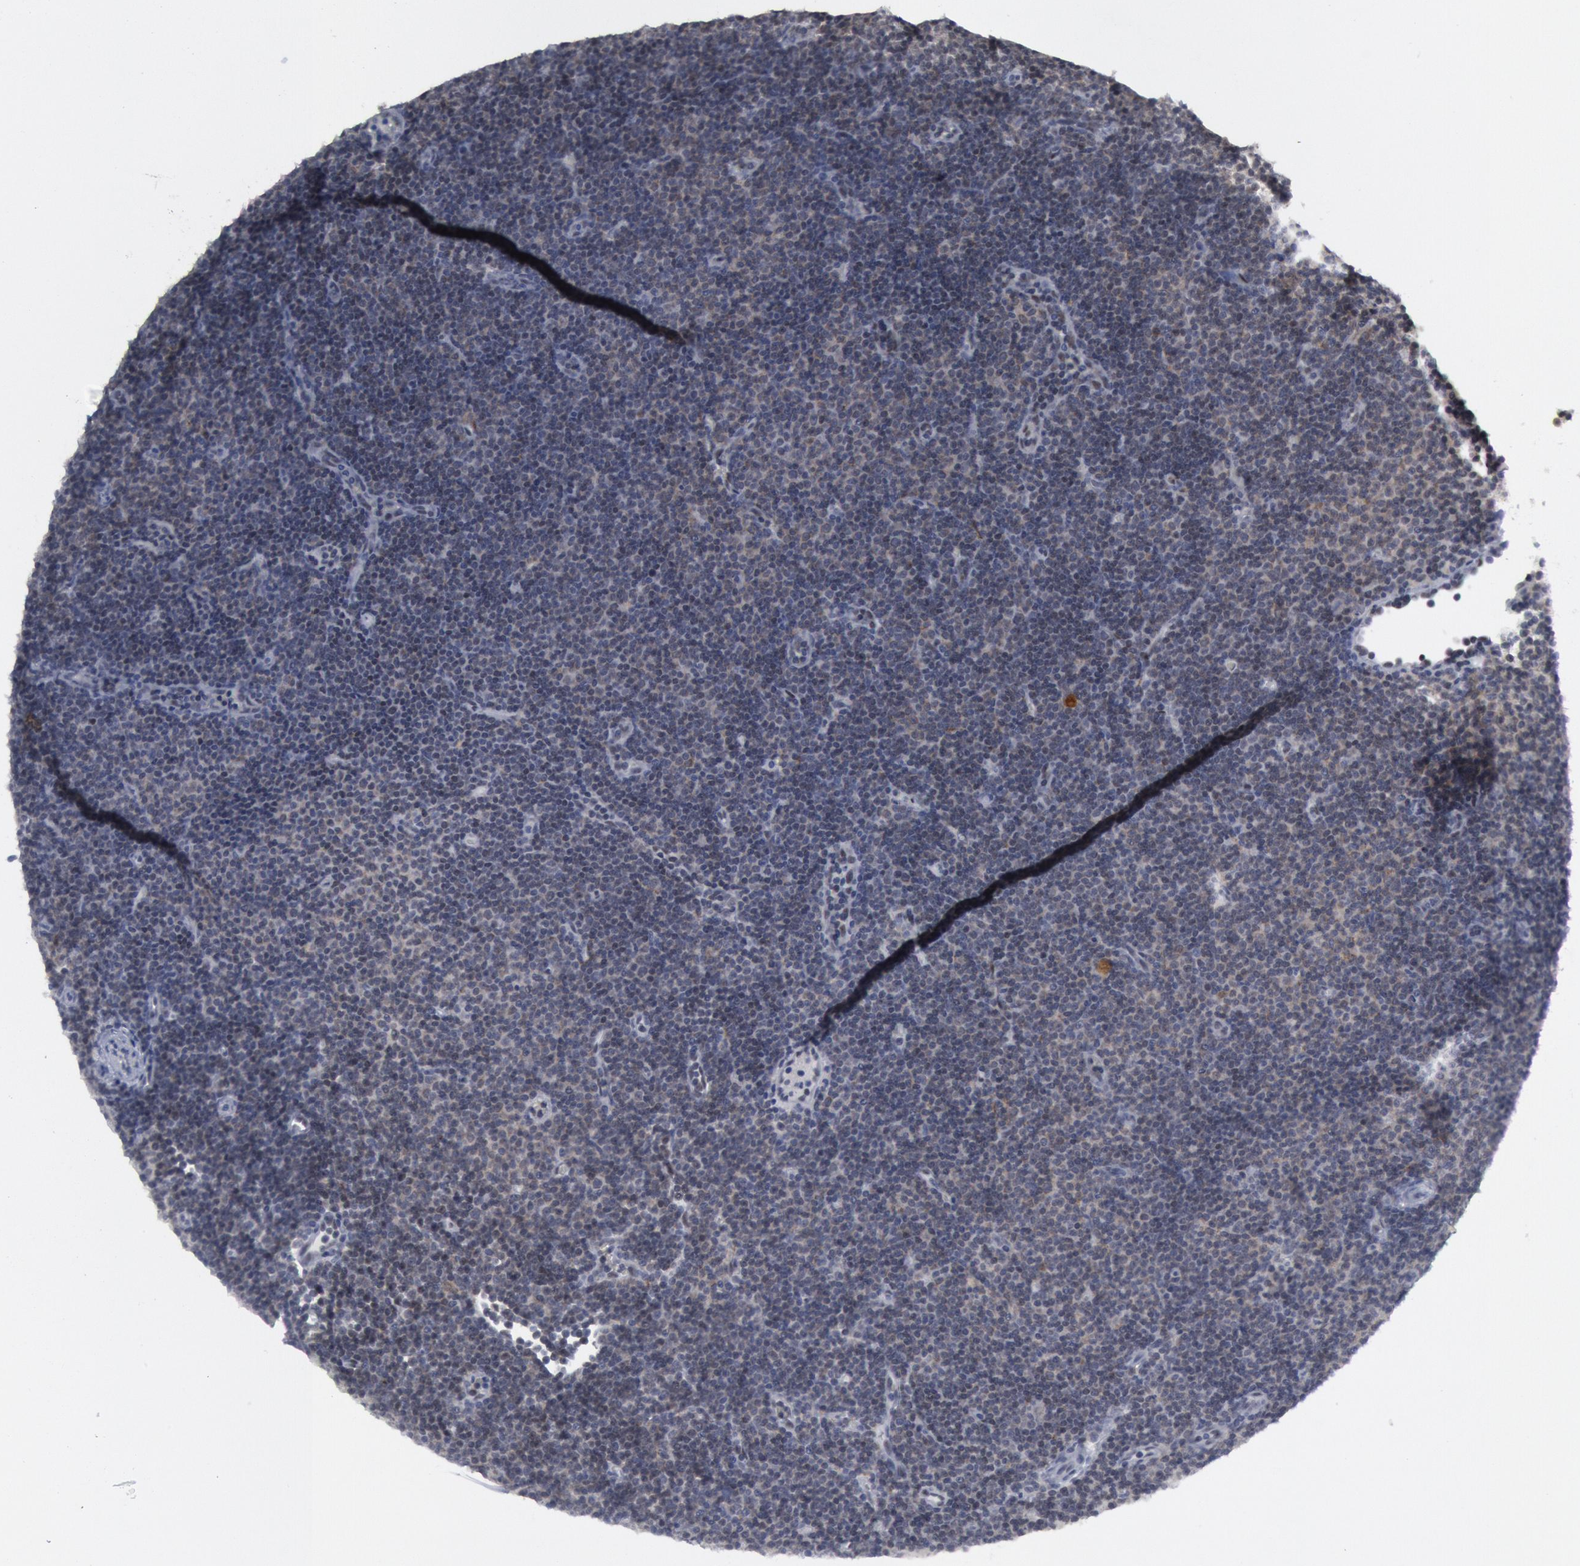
{"staining": {"intensity": "negative", "quantity": "none", "location": "none"}, "tissue": "lymphoma", "cell_type": "Tumor cells", "image_type": "cancer", "snomed": [{"axis": "morphology", "description": "Malignant lymphoma, non-Hodgkin's type, Low grade"}, {"axis": "topography", "description": "Lymph node"}], "caption": "Immunohistochemistry (IHC) of lymphoma demonstrates no positivity in tumor cells.", "gene": "FOXO1", "patient": {"sex": "male", "age": 57}}